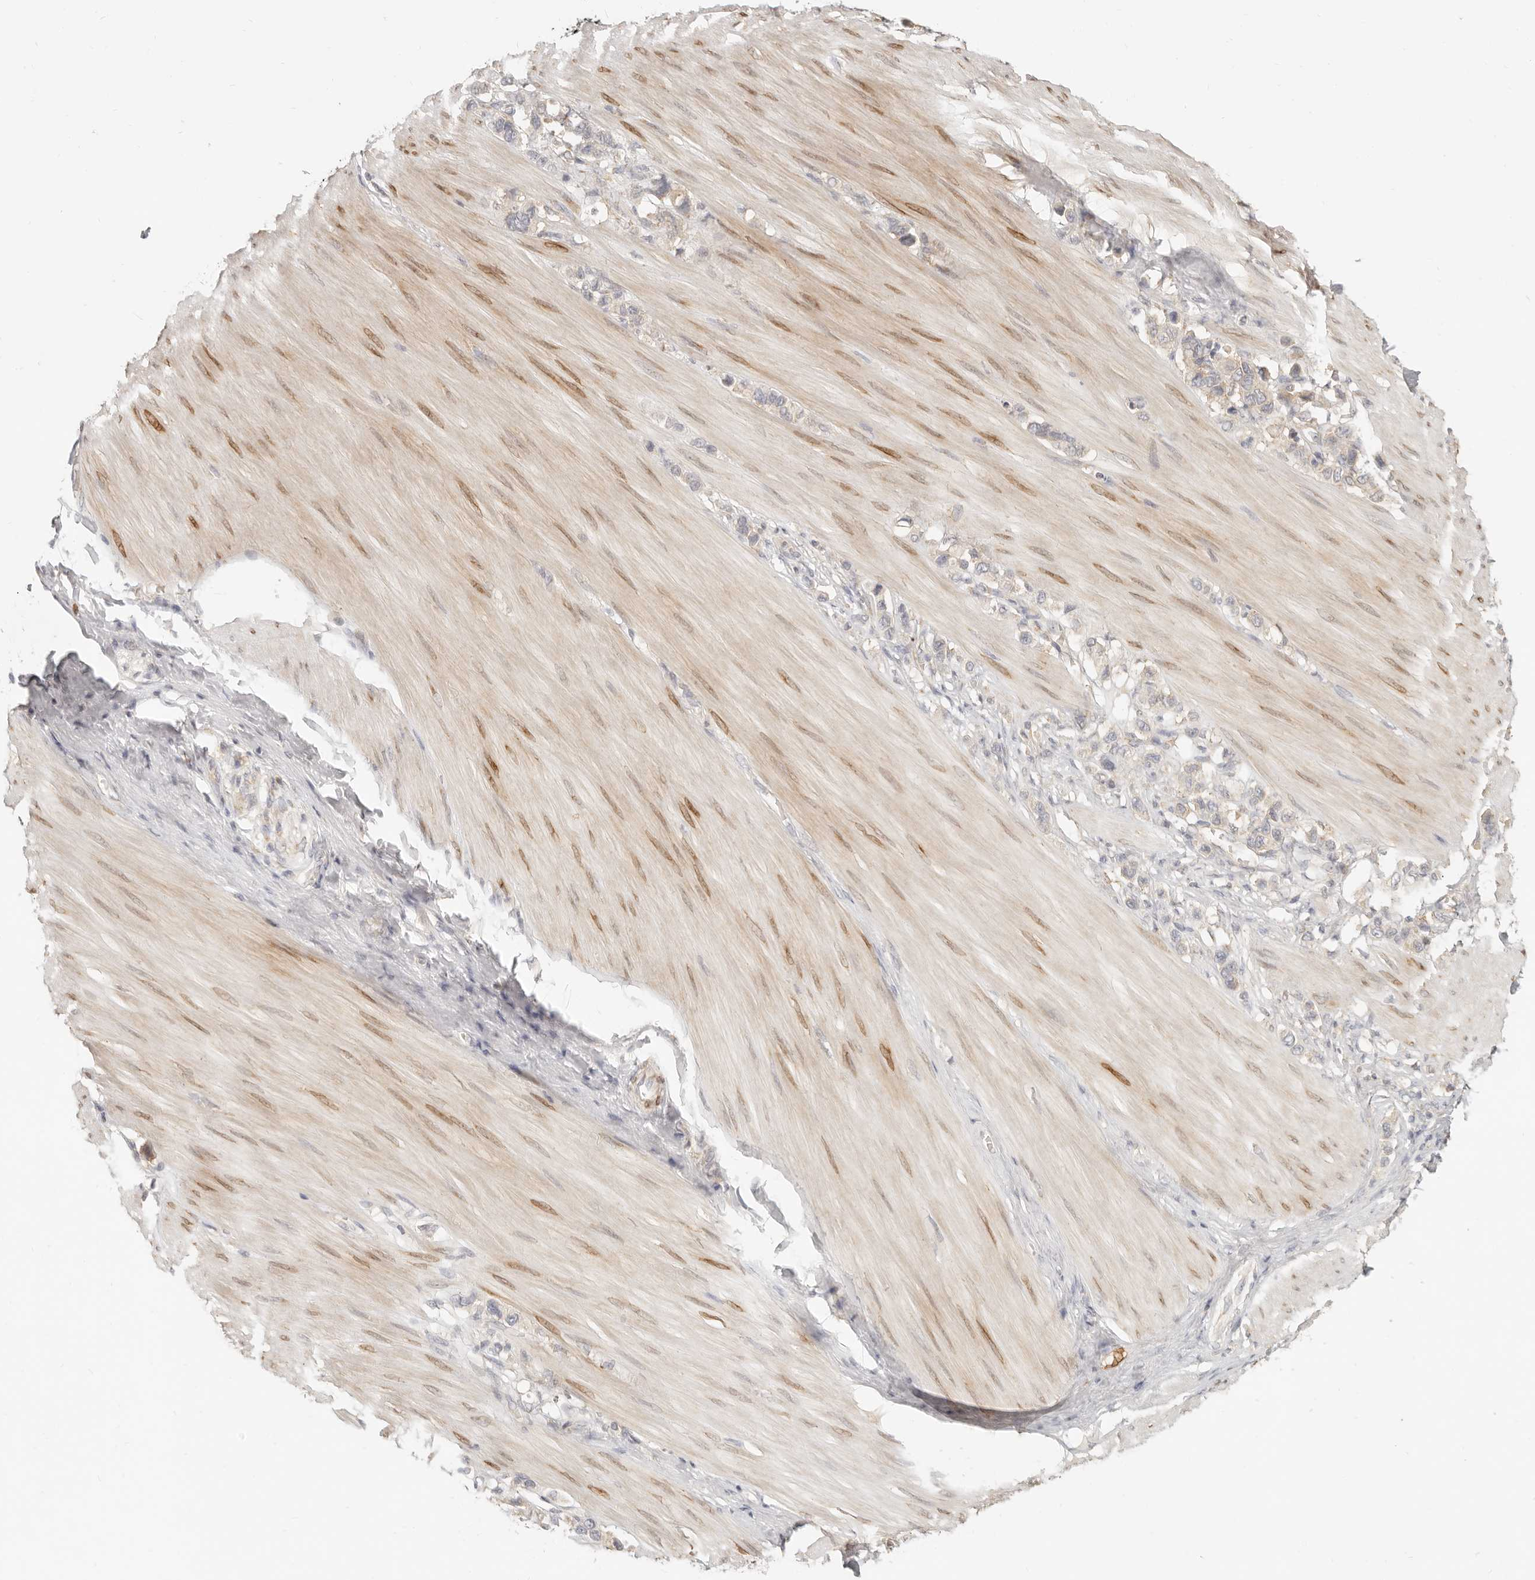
{"staining": {"intensity": "negative", "quantity": "none", "location": "none"}, "tissue": "stomach cancer", "cell_type": "Tumor cells", "image_type": "cancer", "snomed": [{"axis": "morphology", "description": "Adenocarcinoma, NOS"}, {"axis": "topography", "description": "Stomach"}], "caption": "Immunohistochemical staining of stomach adenocarcinoma demonstrates no significant staining in tumor cells.", "gene": "PABPC4", "patient": {"sex": "female", "age": 65}}